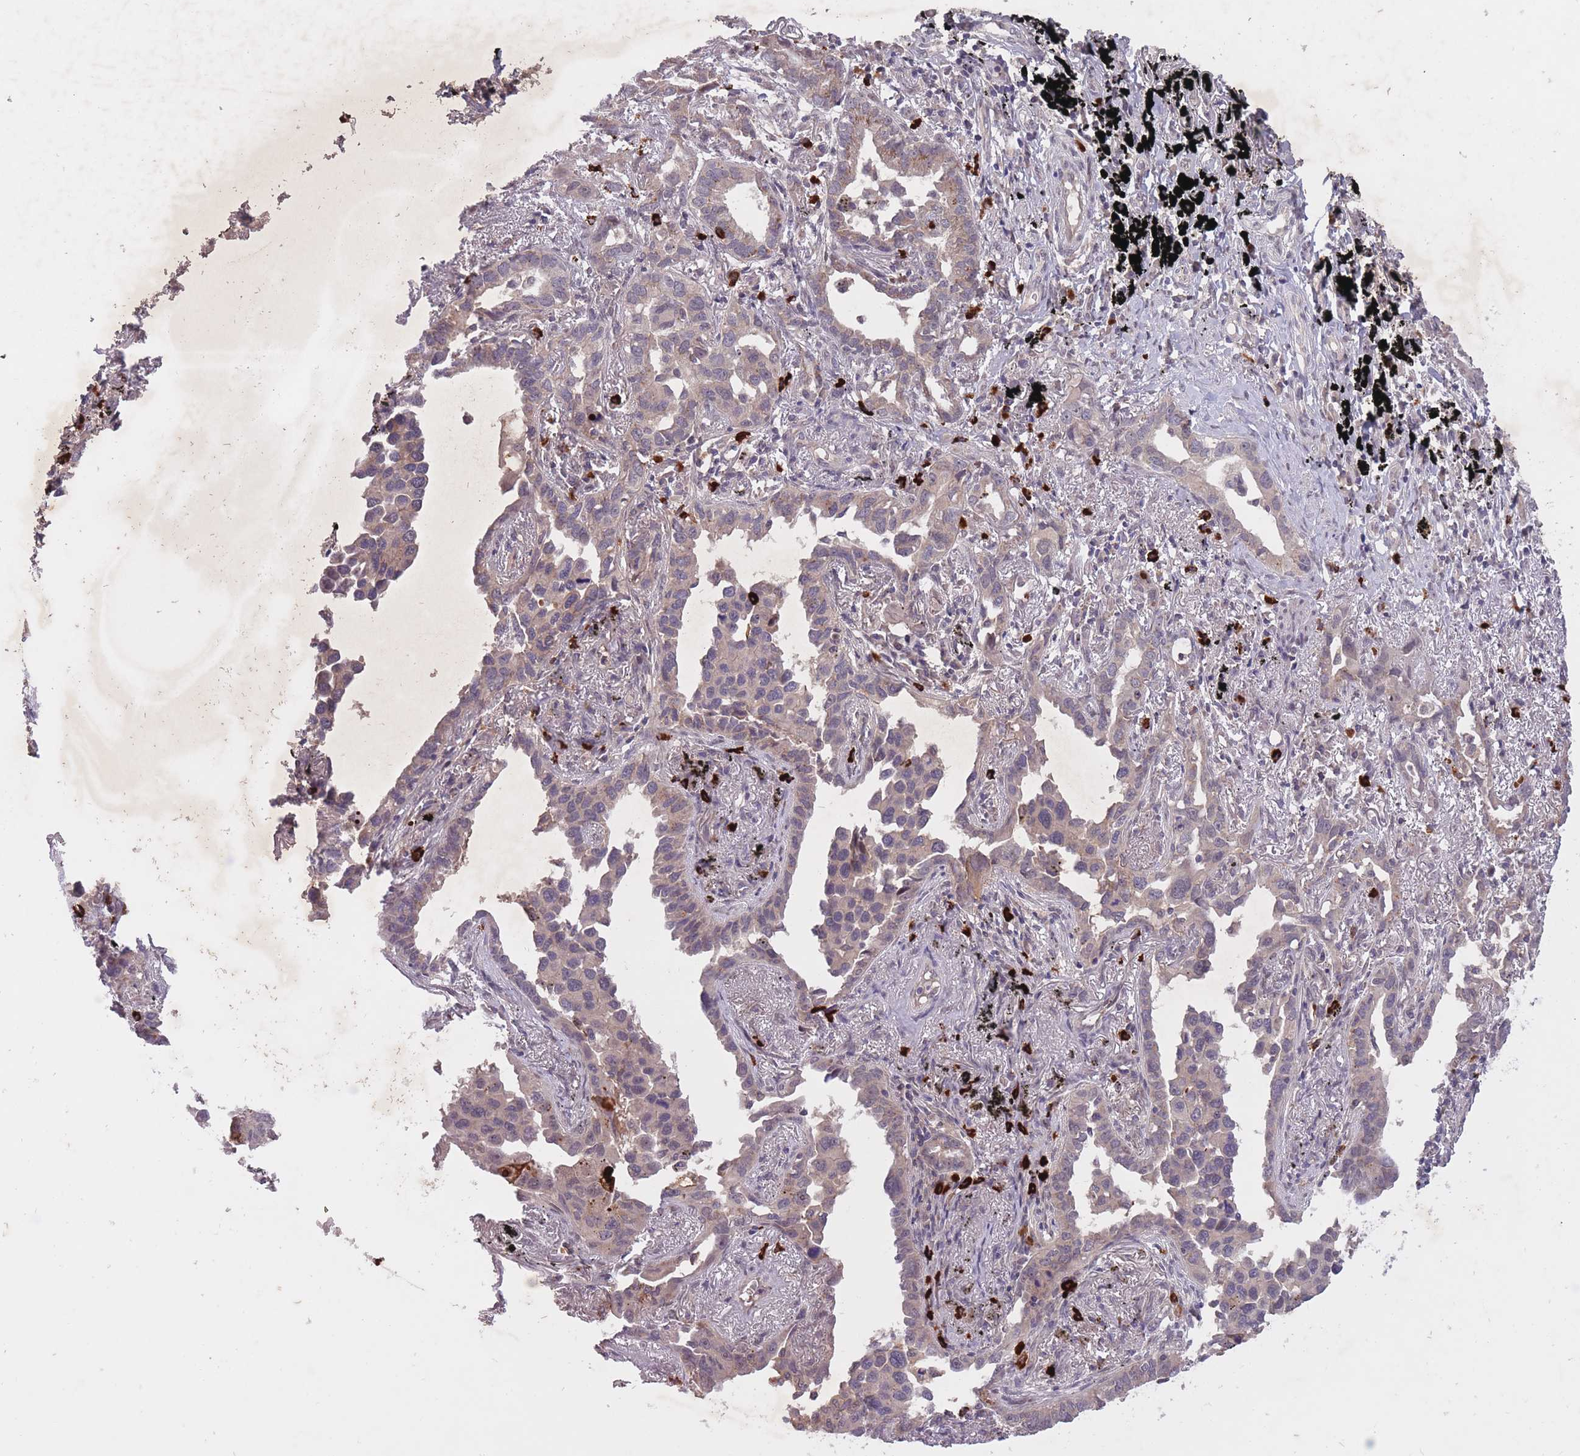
{"staining": {"intensity": "weak", "quantity": "<25%", "location": "cytoplasmic/membranous"}, "tissue": "lung cancer", "cell_type": "Tumor cells", "image_type": "cancer", "snomed": [{"axis": "morphology", "description": "Adenocarcinoma, NOS"}, {"axis": "topography", "description": "Lung"}], "caption": "Tumor cells show no significant staining in lung adenocarcinoma.", "gene": "SECTM1", "patient": {"sex": "male", "age": 67}}